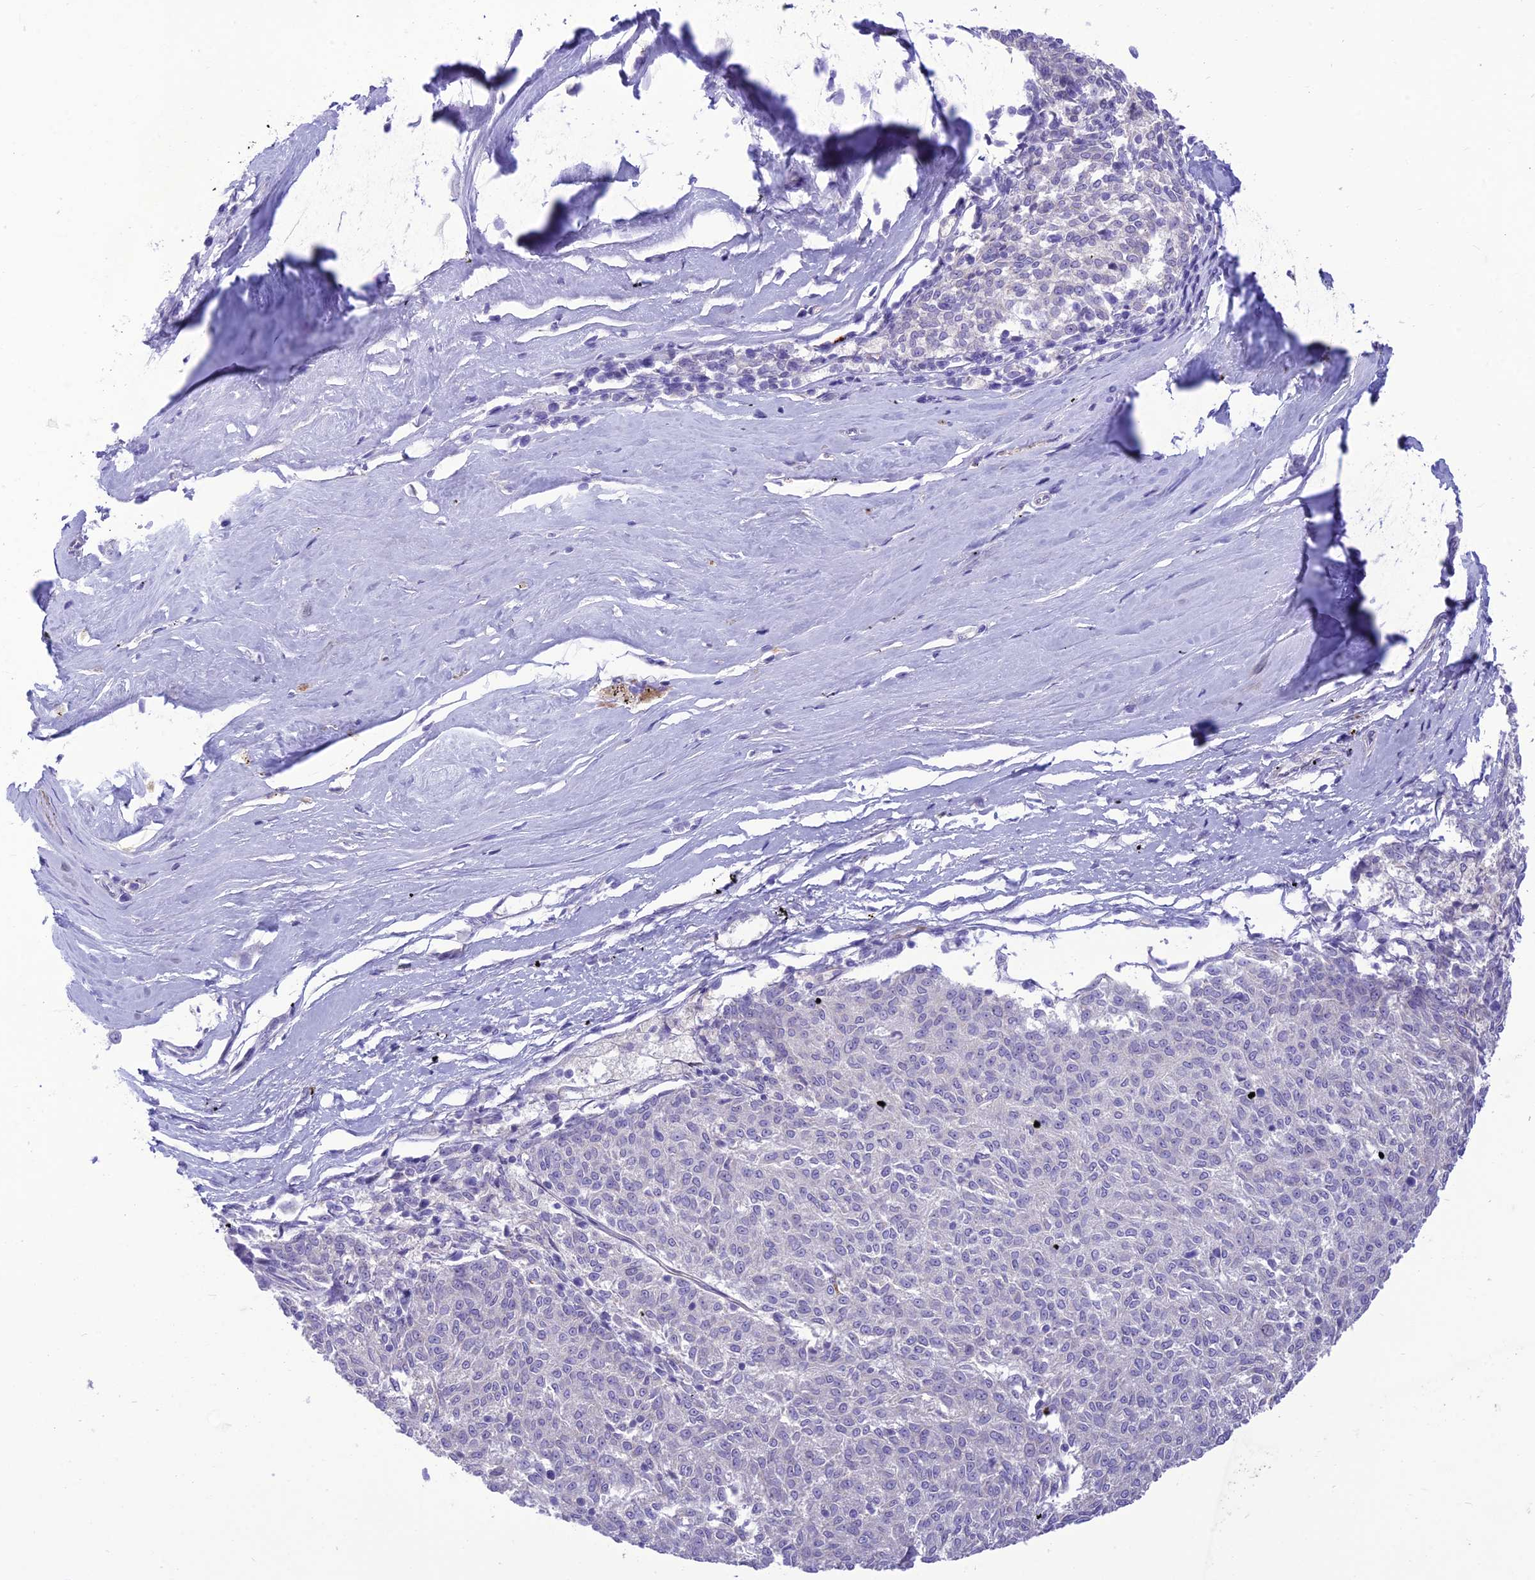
{"staining": {"intensity": "negative", "quantity": "none", "location": "none"}, "tissue": "melanoma", "cell_type": "Tumor cells", "image_type": "cancer", "snomed": [{"axis": "morphology", "description": "Malignant melanoma, NOS"}, {"axis": "topography", "description": "Skin"}], "caption": "DAB immunohistochemical staining of human melanoma reveals no significant expression in tumor cells.", "gene": "DHDH", "patient": {"sex": "female", "age": 72}}